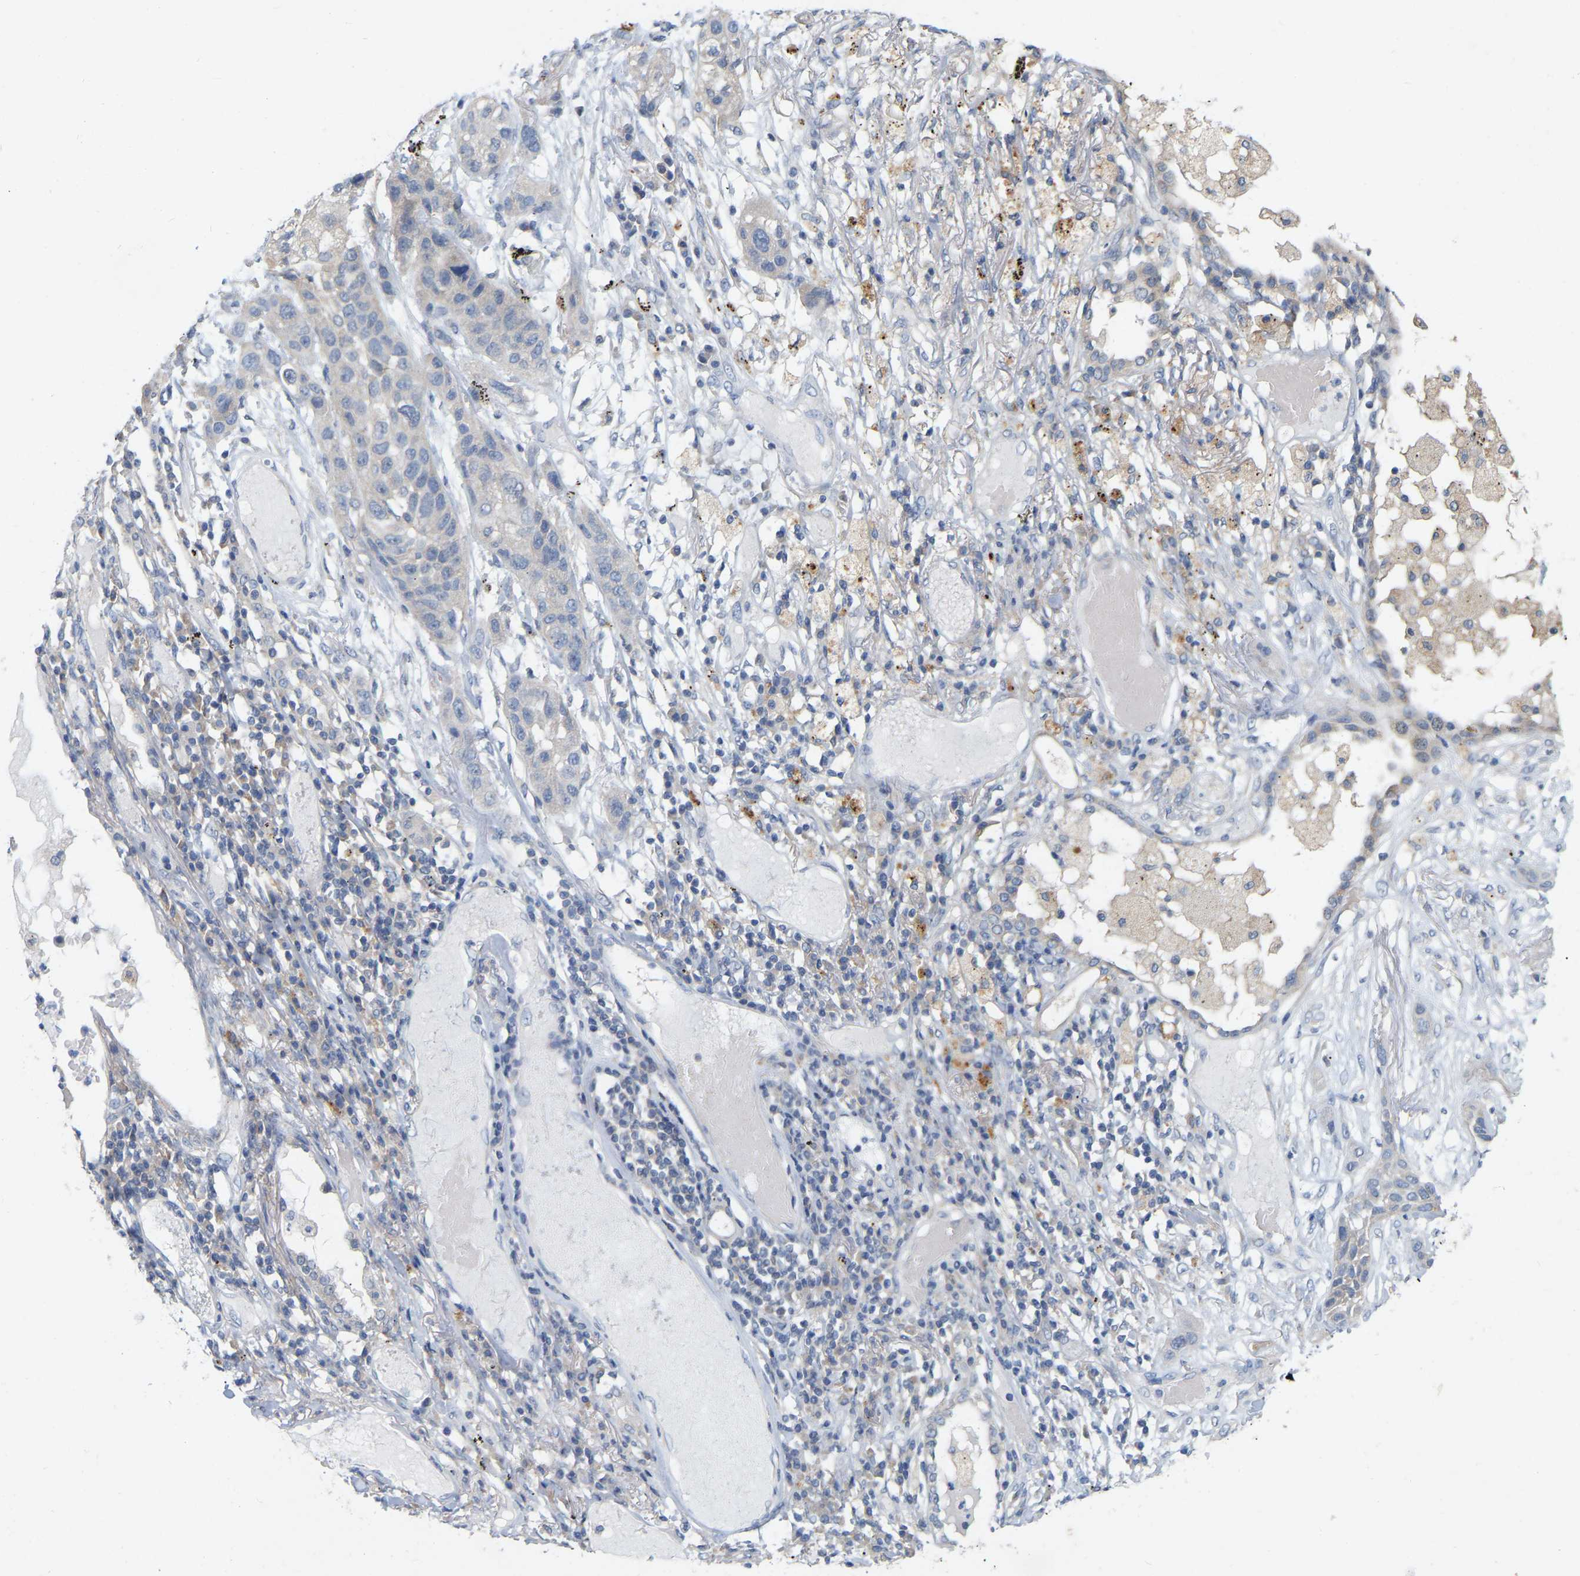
{"staining": {"intensity": "negative", "quantity": "none", "location": "none"}, "tissue": "lung cancer", "cell_type": "Tumor cells", "image_type": "cancer", "snomed": [{"axis": "morphology", "description": "Squamous cell carcinoma, NOS"}, {"axis": "topography", "description": "Lung"}], "caption": "IHC histopathology image of neoplastic tissue: lung cancer (squamous cell carcinoma) stained with DAB (3,3'-diaminobenzidine) reveals no significant protein expression in tumor cells.", "gene": "WIPI2", "patient": {"sex": "male", "age": 71}}